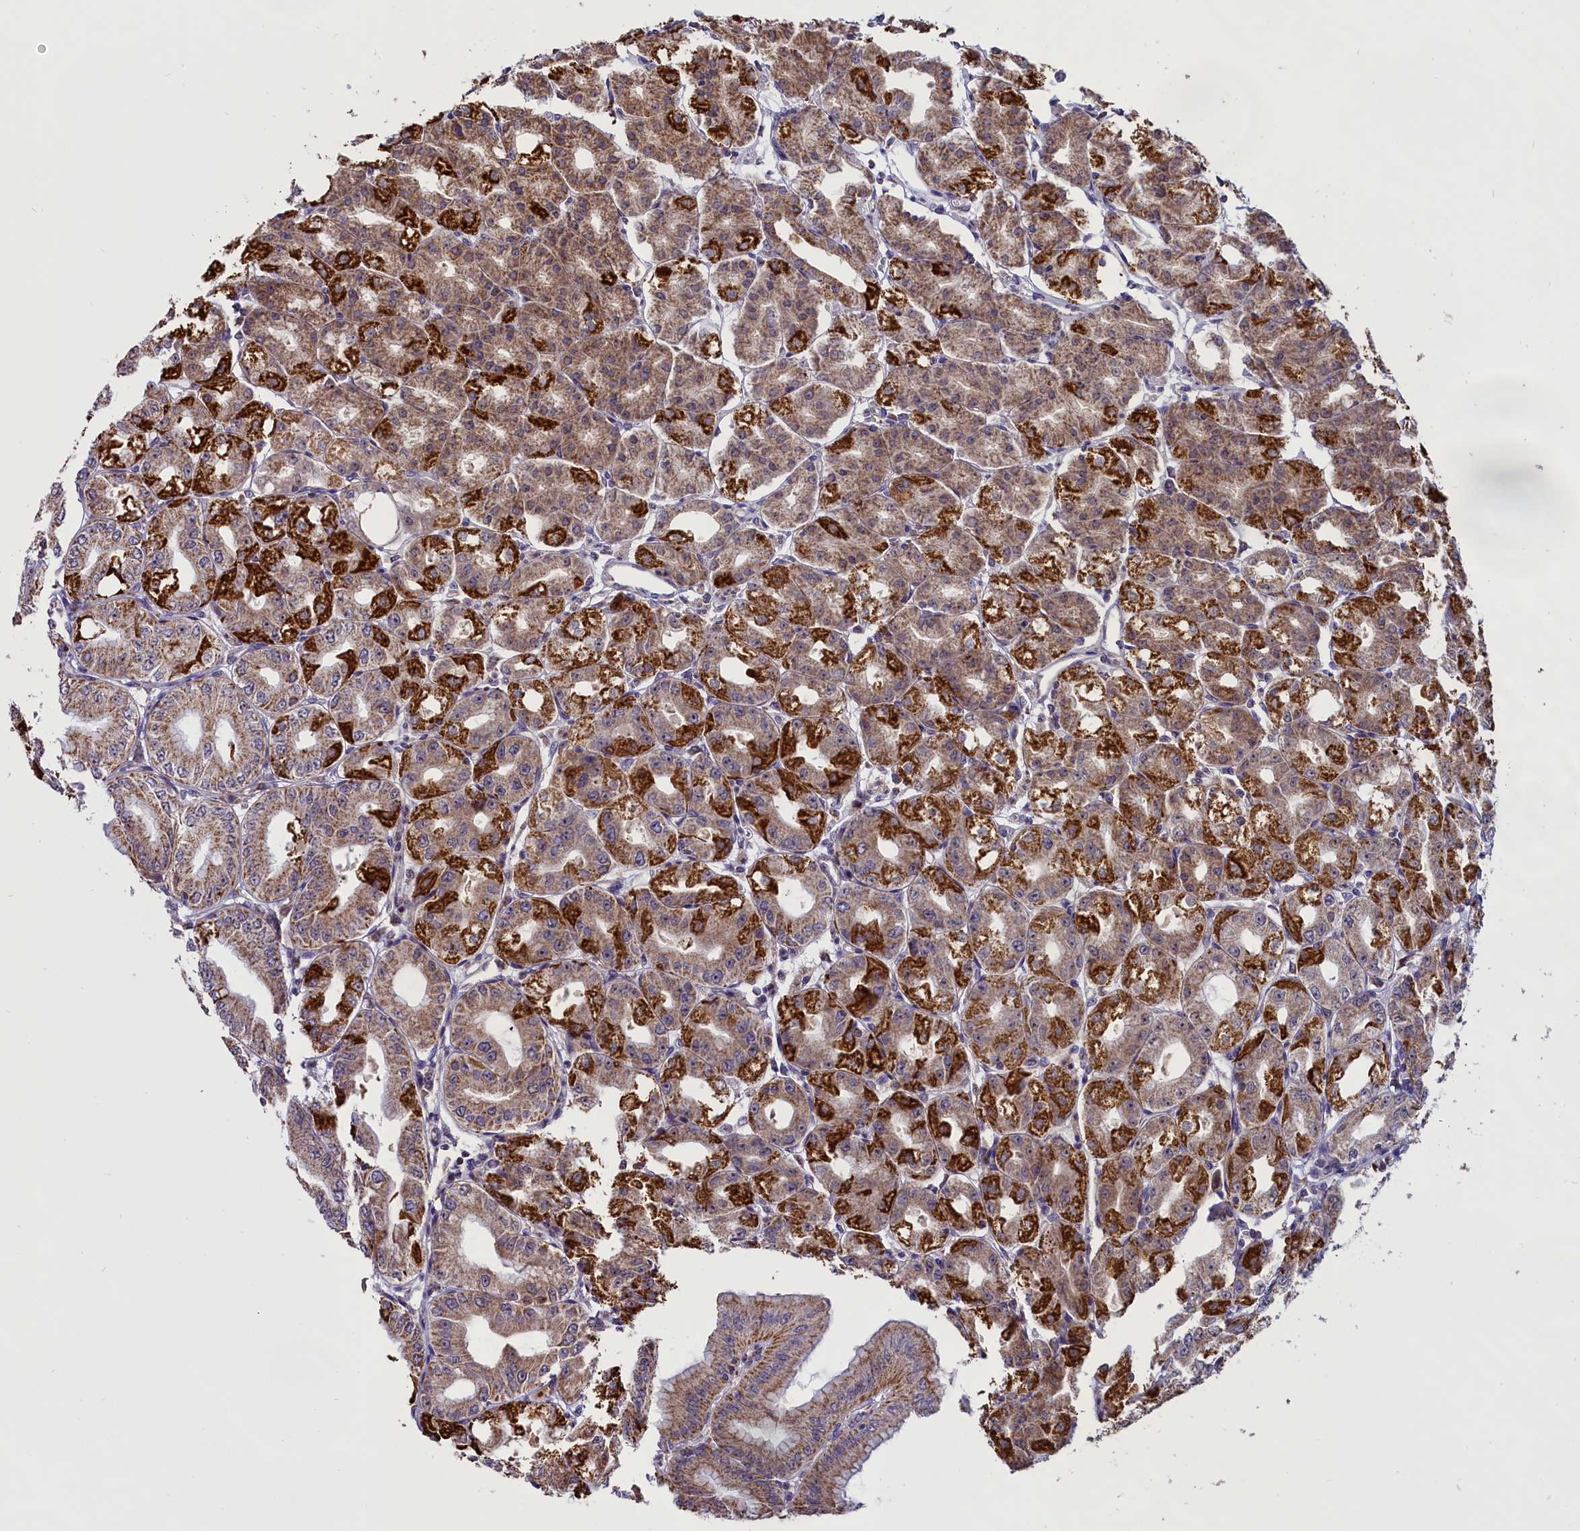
{"staining": {"intensity": "strong", "quantity": ">75%", "location": "cytoplasmic/membranous"}, "tissue": "stomach", "cell_type": "Glandular cells", "image_type": "normal", "snomed": [{"axis": "morphology", "description": "Normal tissue, NOS"}, {"axis": "topography", "description": "Stomach, lower"}], "caption": "Strong cytoplasmic/membranous protein expression is identified in approximately >75% of glandular cells in stomach. The staining was performed using DAB (3,3'-diaminobenzidine), with brown indicating positive protein expression. Nuclei are stained blue with hematoxylin.", "gene": "GLRX5", "patient": {"sex": "male", "age": 71}}